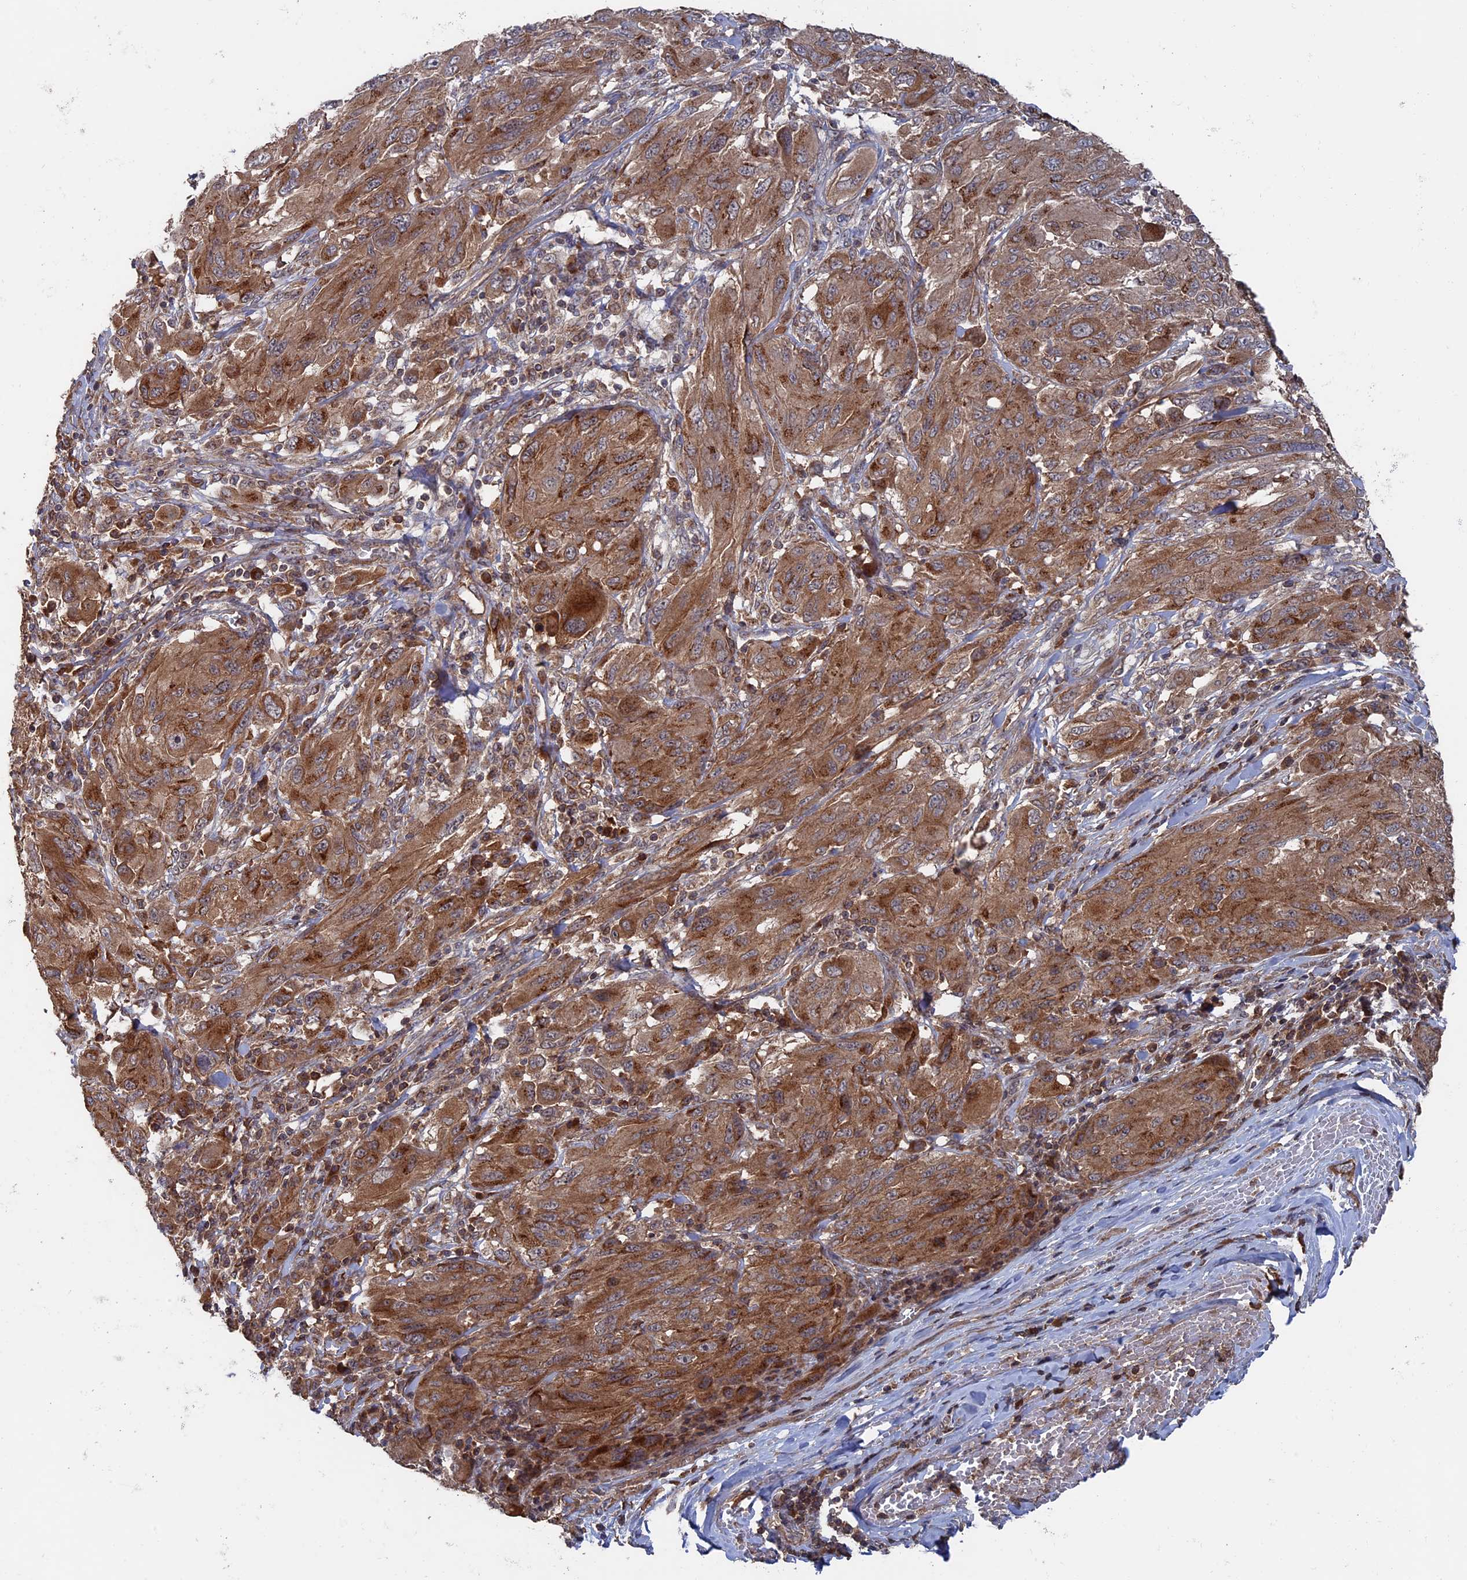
{"staining": {"intensity": "moderate", "quantity": ">75%", "location": "cytoplasmic/membranous"}, "tissue": "melanoma", "cell_type": "Tumor cells", "image_type": "cancer", "snomed": [{"axis": "morphology", "description": "Malignant melanoma, NOS"}, {"axis": "topography", "description": "Skin"}], "caption": "Brown immunohistochemical staining in human melanoma exhibits moderate cytoplasmic/membranous staining in approximately >75% of tumor cells.", "gene": "RAB15", "patient": {"sex": "female", "age": 91}}